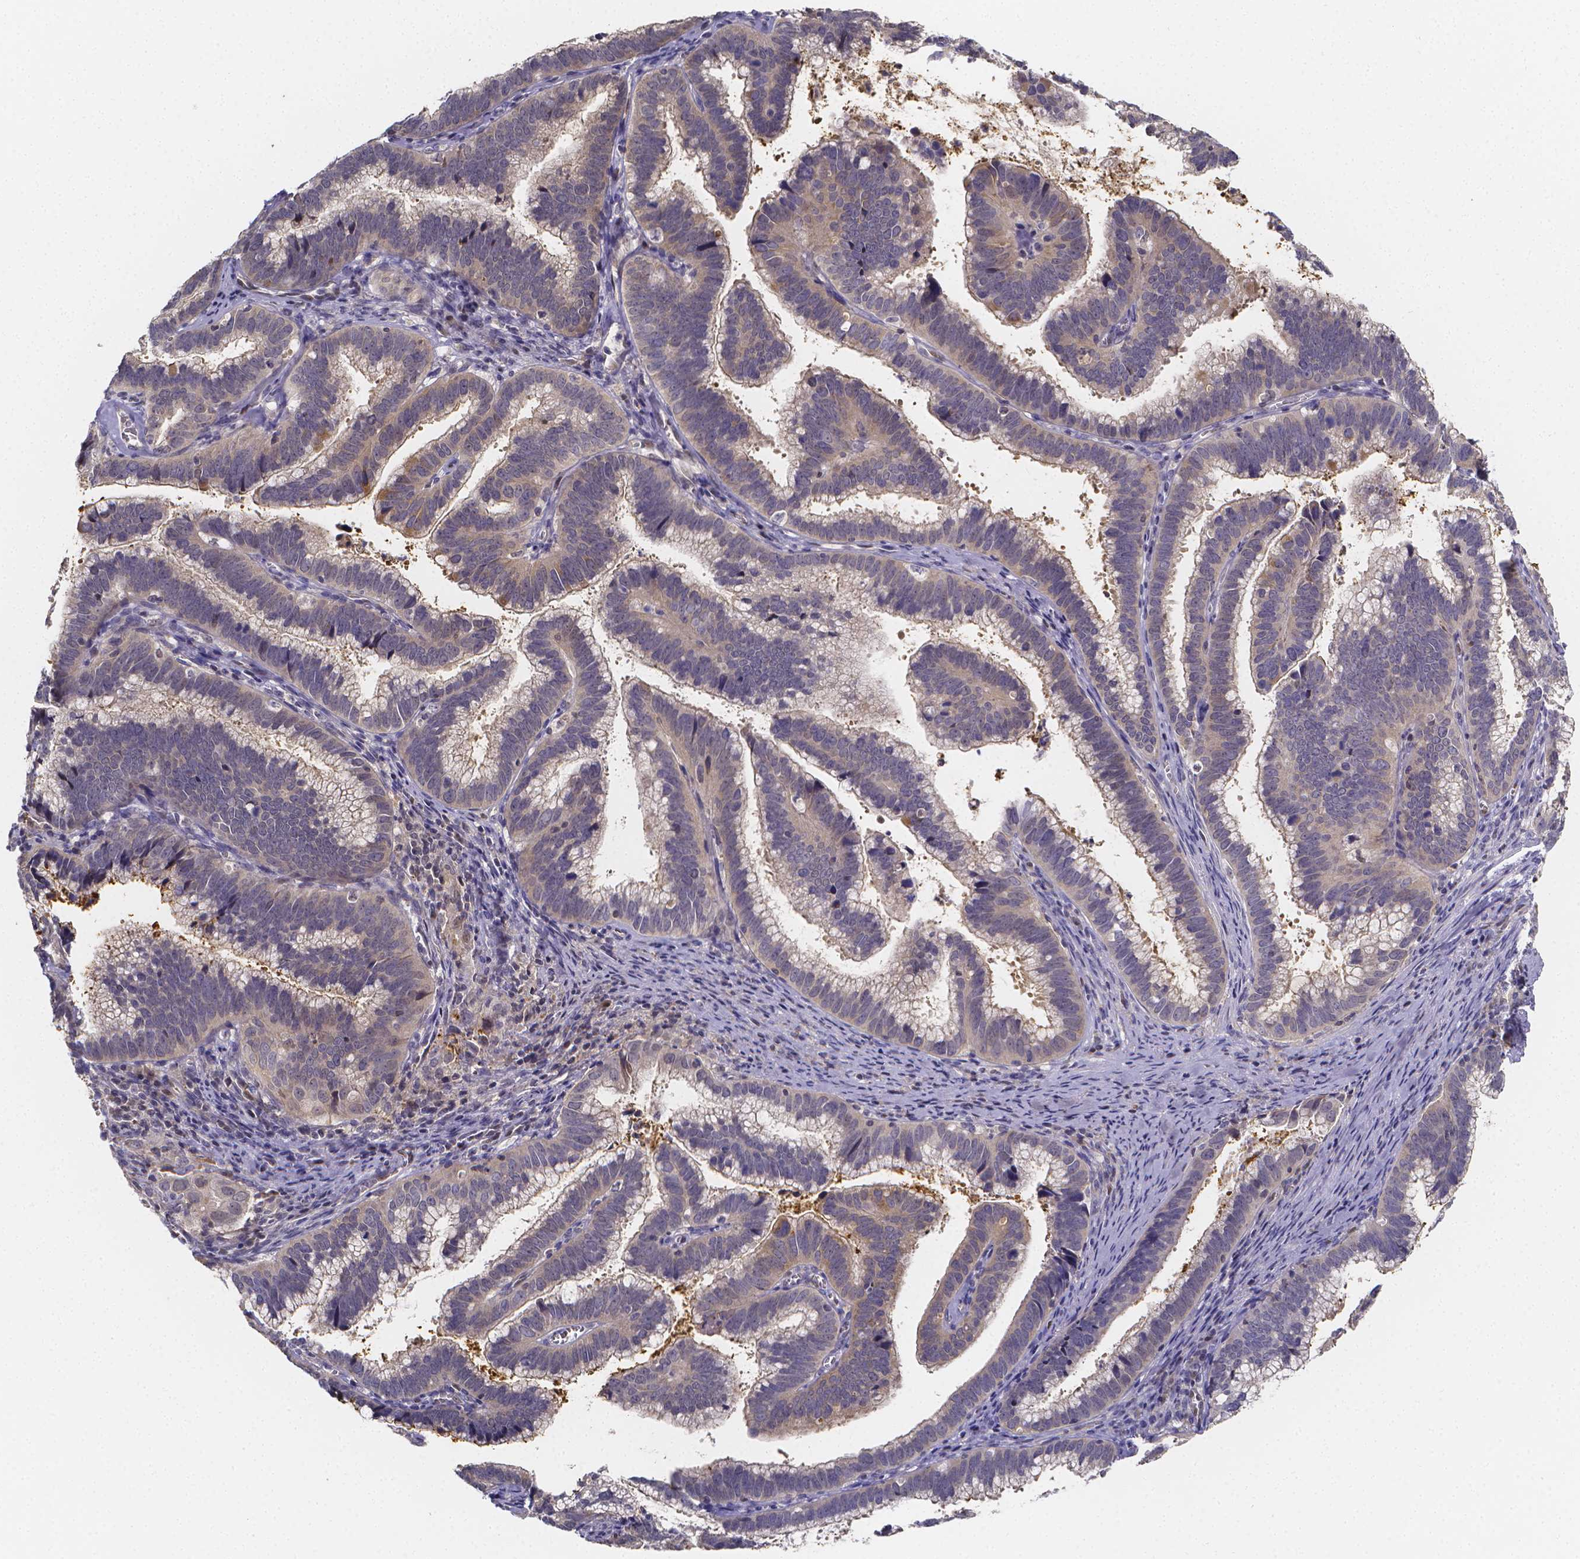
{"staining": {"intensity": "weak", "quantity": "<25%", "location": "cytoplasmic/membranous"}, "tissue": "cervical cancer", "cell_type": "Tumor cells", "image_type": "cancer", "snomed": [{"axis": "morphology", "description": "Adenocarcinoma, NOS"}, {"axis": "topography", "description": "Cervix"}], "caption": "Immunohistochemistry histopathology image of human cervical cancer stained for a protein (brown), which demonstrates no expression in tumor cells.", "gene": "PAH", "patient": {"sex": "female", "age": 61}}